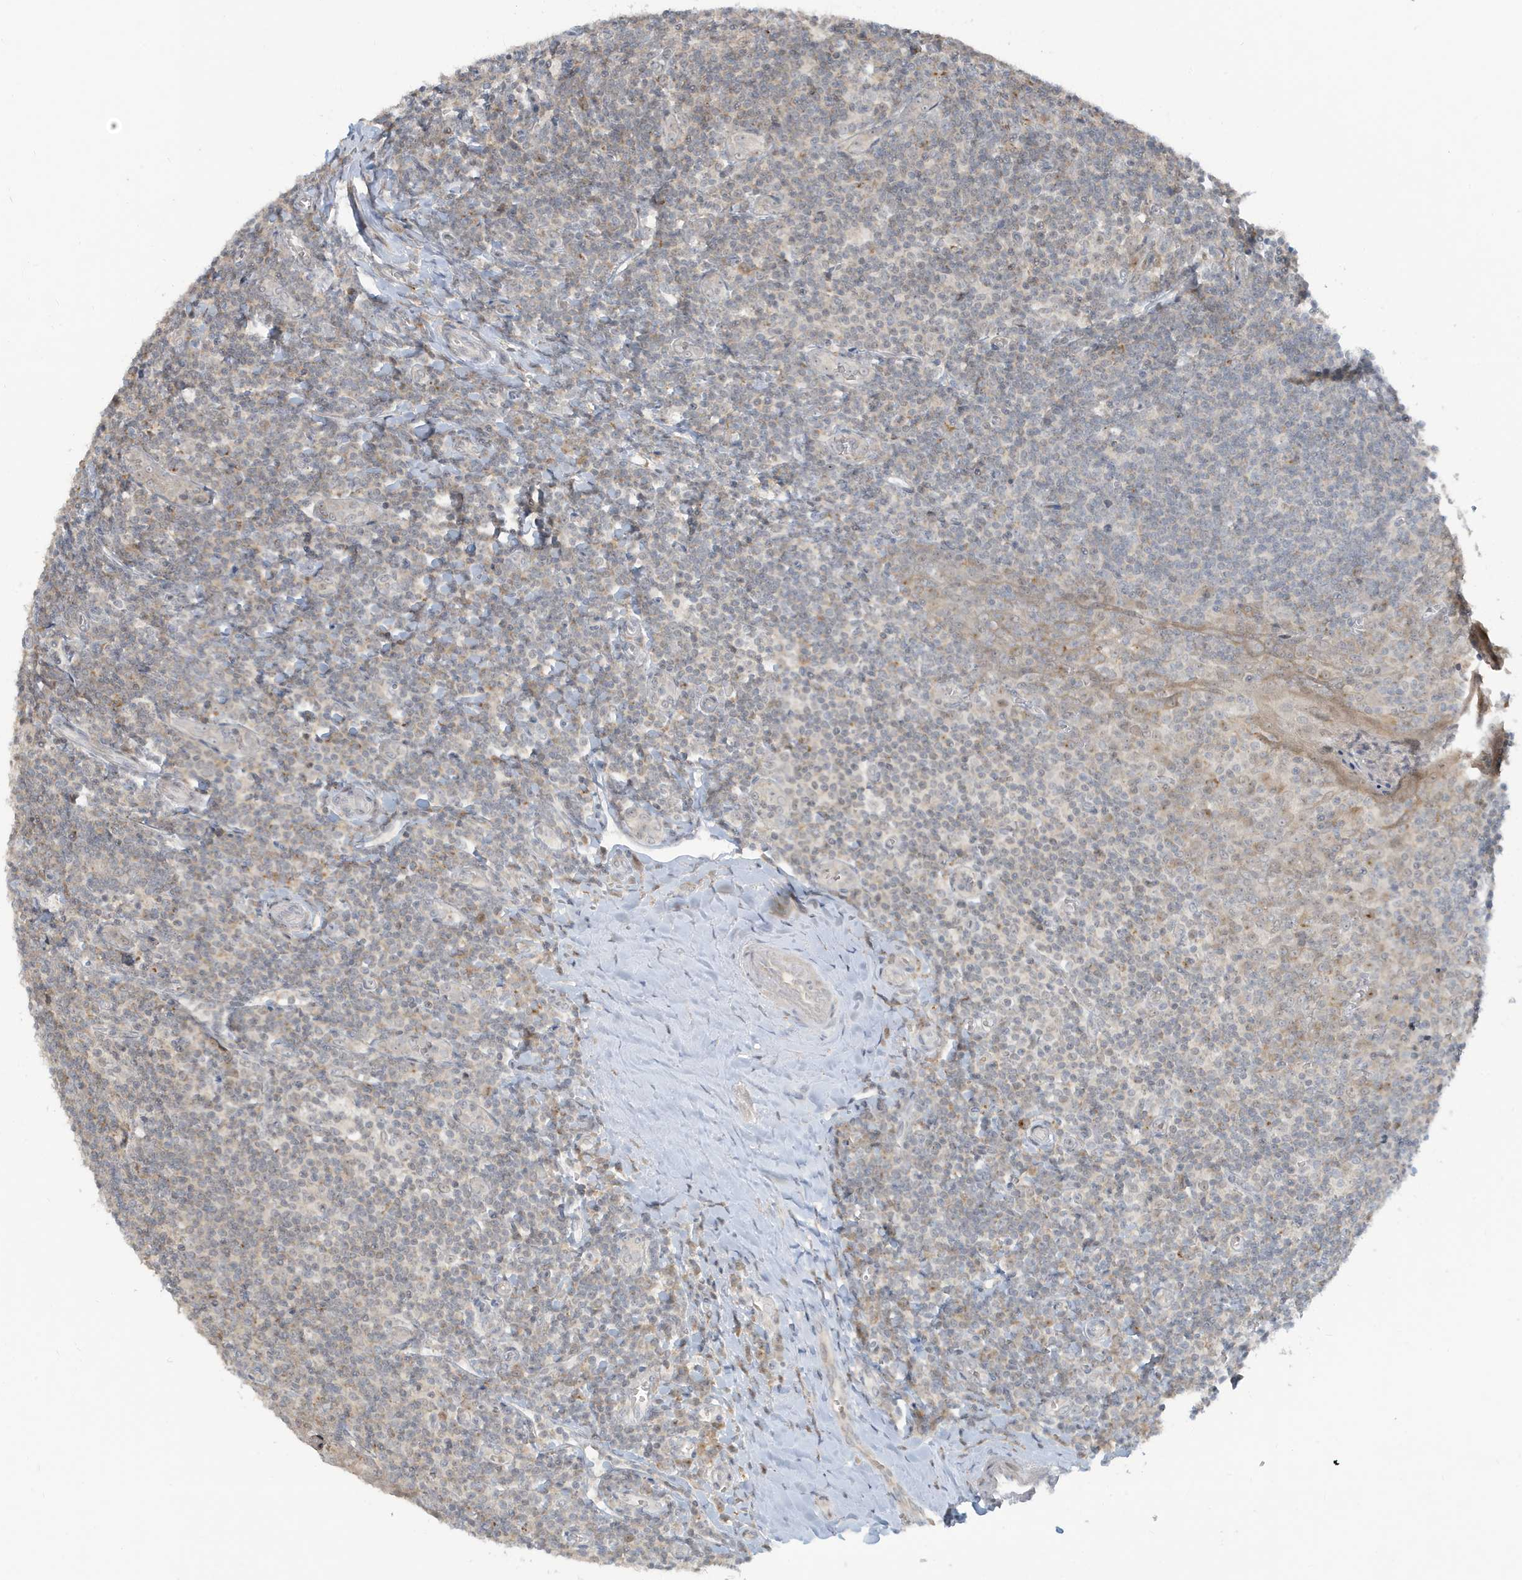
{"staining": {"intensity": "weak", "quantity": "<25%", "location": "cytoplasmic/membranous"}, "tissue": "tonsil", "cell_type": "Germinal center cells", "image_type": "normal", "snomed": [{"axis": "morphology", "description": "Normal tissue, NOS"}, {"axis": "topography", "description": "Tonsil"}], "caption": "IHC of normal human tonsil displays no expression in germinal center cells.", "gene": "PRRT3", "patient": {"sex": "male", "age": 27}}